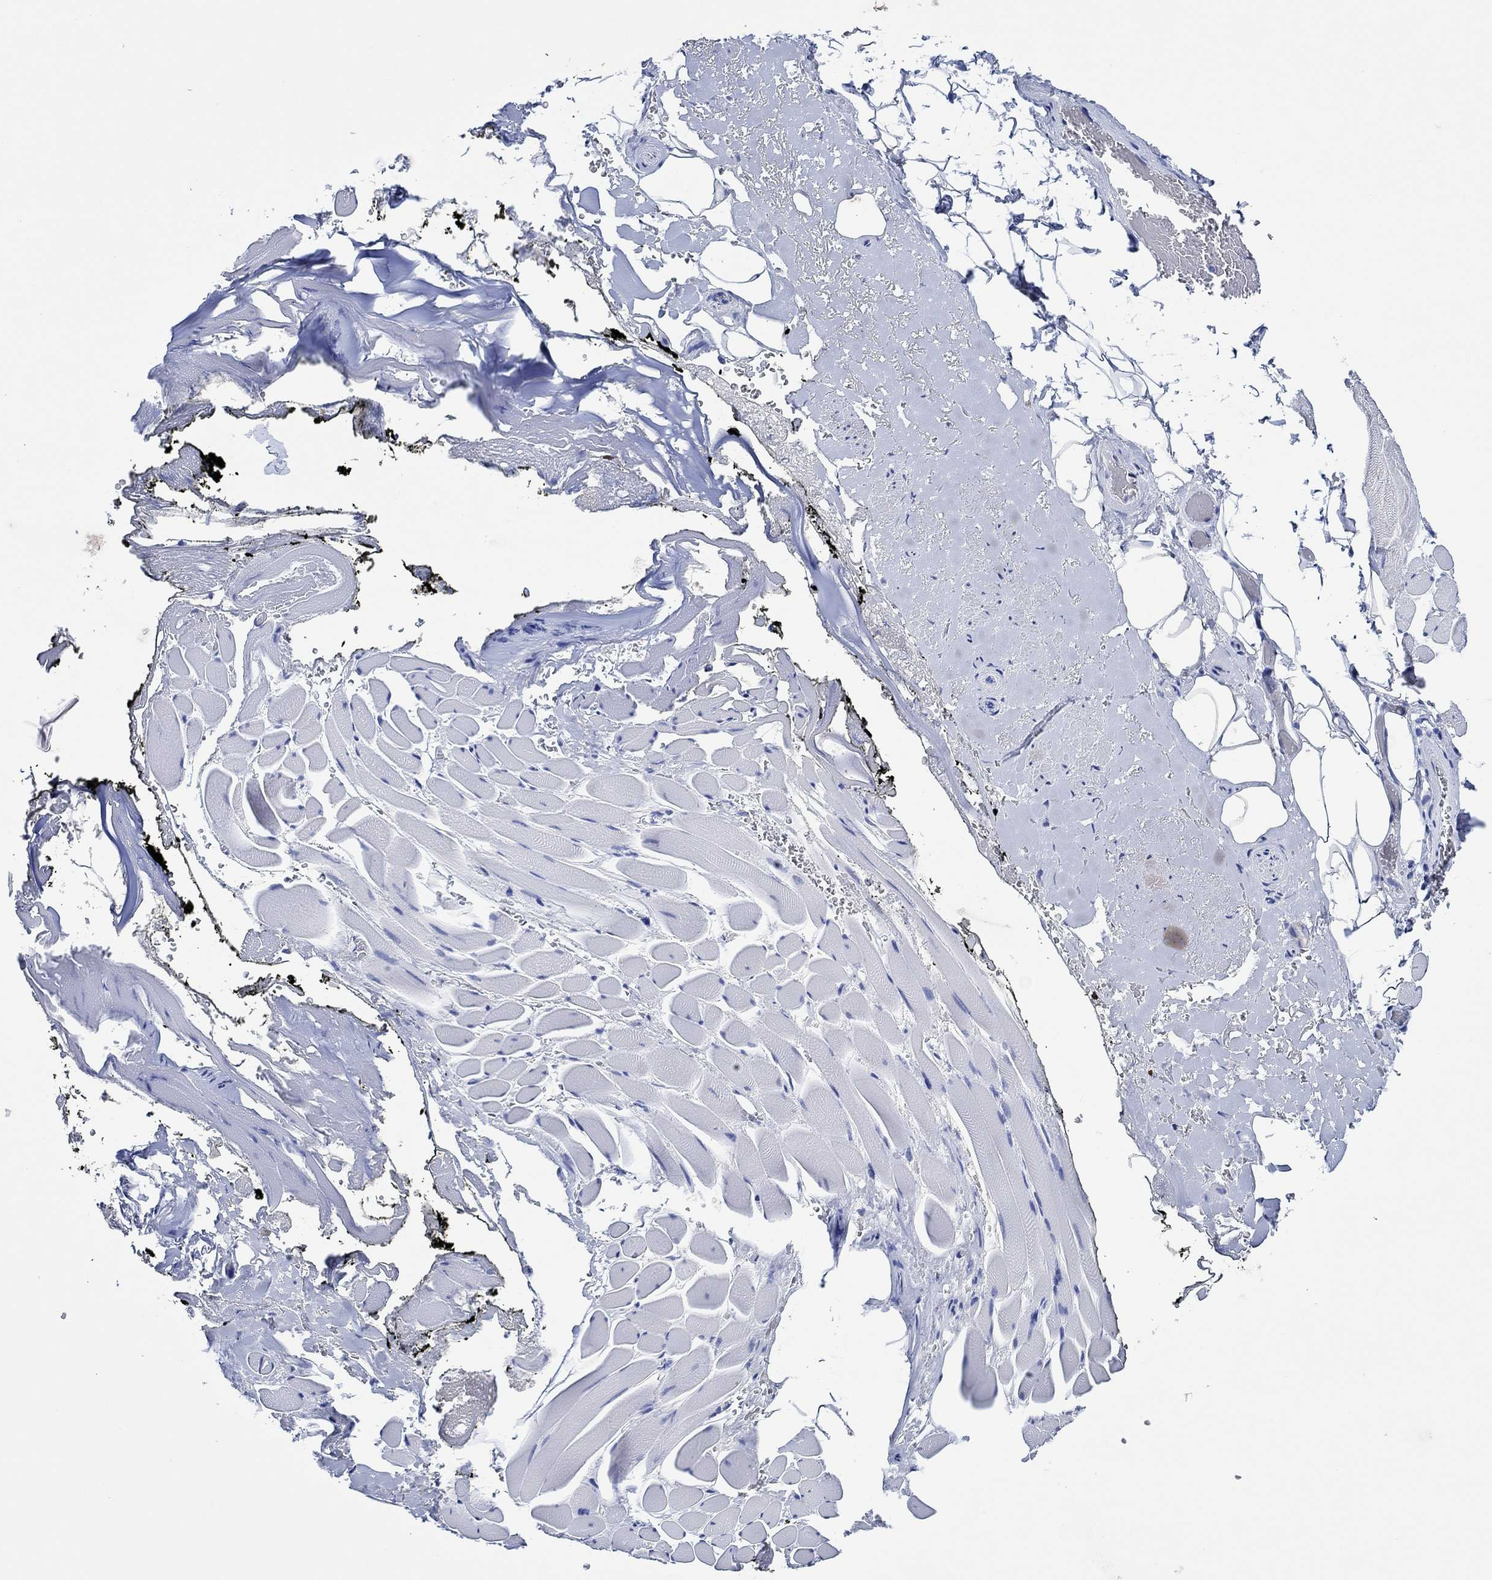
{"staining": {"intensity": "negative", "quantity": "none", "location": "none"}, "tissue": "adipose tissue", "cell_type": "Adipocytes", "image_type": "normal", "snomed": [{"axis": "morphology", "description": "Normal tissue, NOS"}, {"axis": "topography", "description": "Anal"}, {"axis": "topography", "description": "Peripheral nerve tissue"}], "caption": "Photomicrograph shows no significant protein staining in adipocytes of benign adipose tissue.", "gene": "CPNE6", "patient": {"sex": "male", "age": 53}}